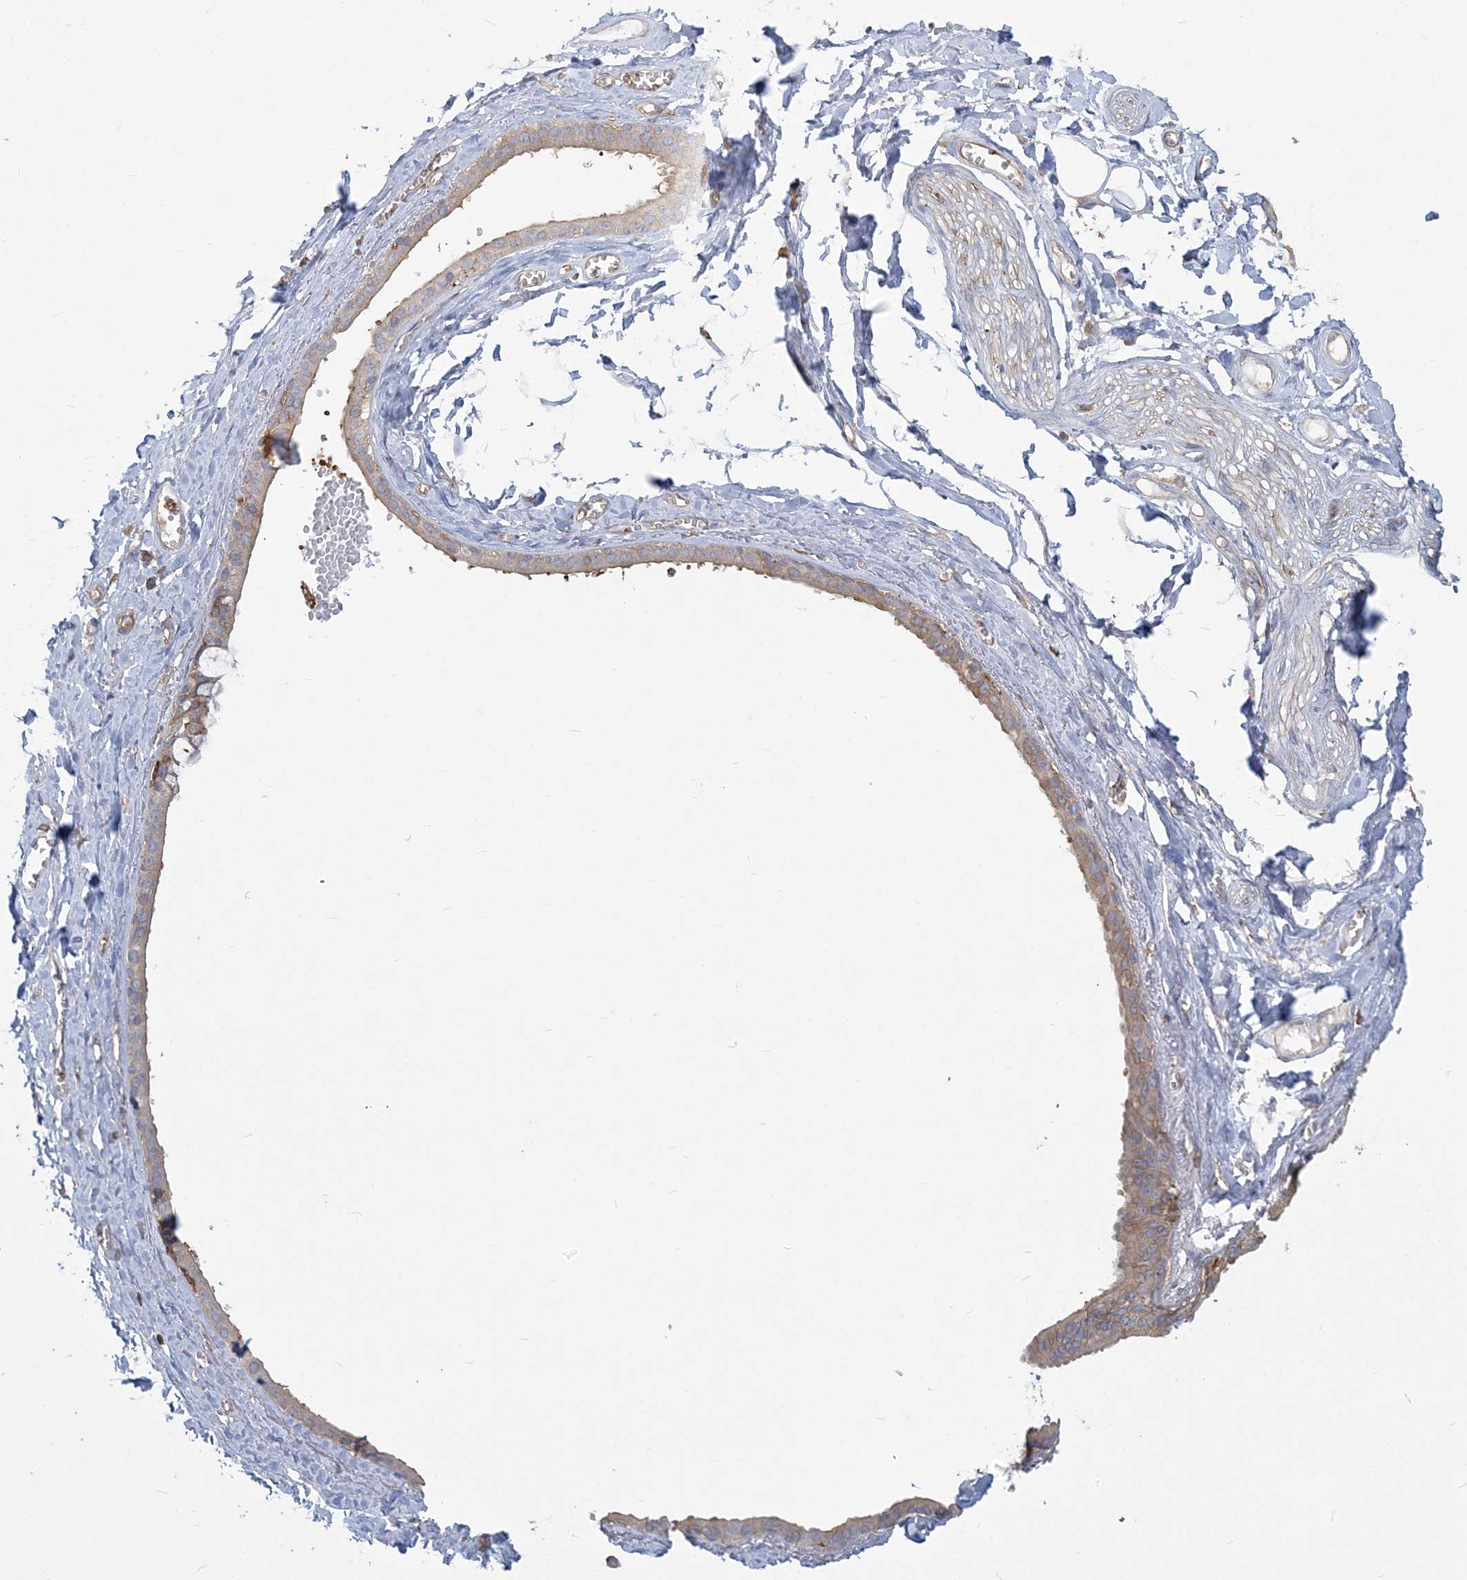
{"staining": {"intensity": "negative", "quantity": "none", "location": "none"}, "tissue": "soft tissue", "cell_type": "Chondrocytes", "image_type": "normal", "snomed": [{"axis": "morphology", "description": "Normal tissue, NOS"}, {"axis": "morphology", "description": "Inflammation, NOS"}, {"axis": "topography", "description": "Salivary gland"}, {"axis": "topography", "description": "Peripheral nerve tissue"}], "caption": "A histopathology image of soft tissue stained for a protein displays no brown staining in chondrocytes.", "gene": "ANKS1A", "patient": {"sex": "female", "age": 75}}